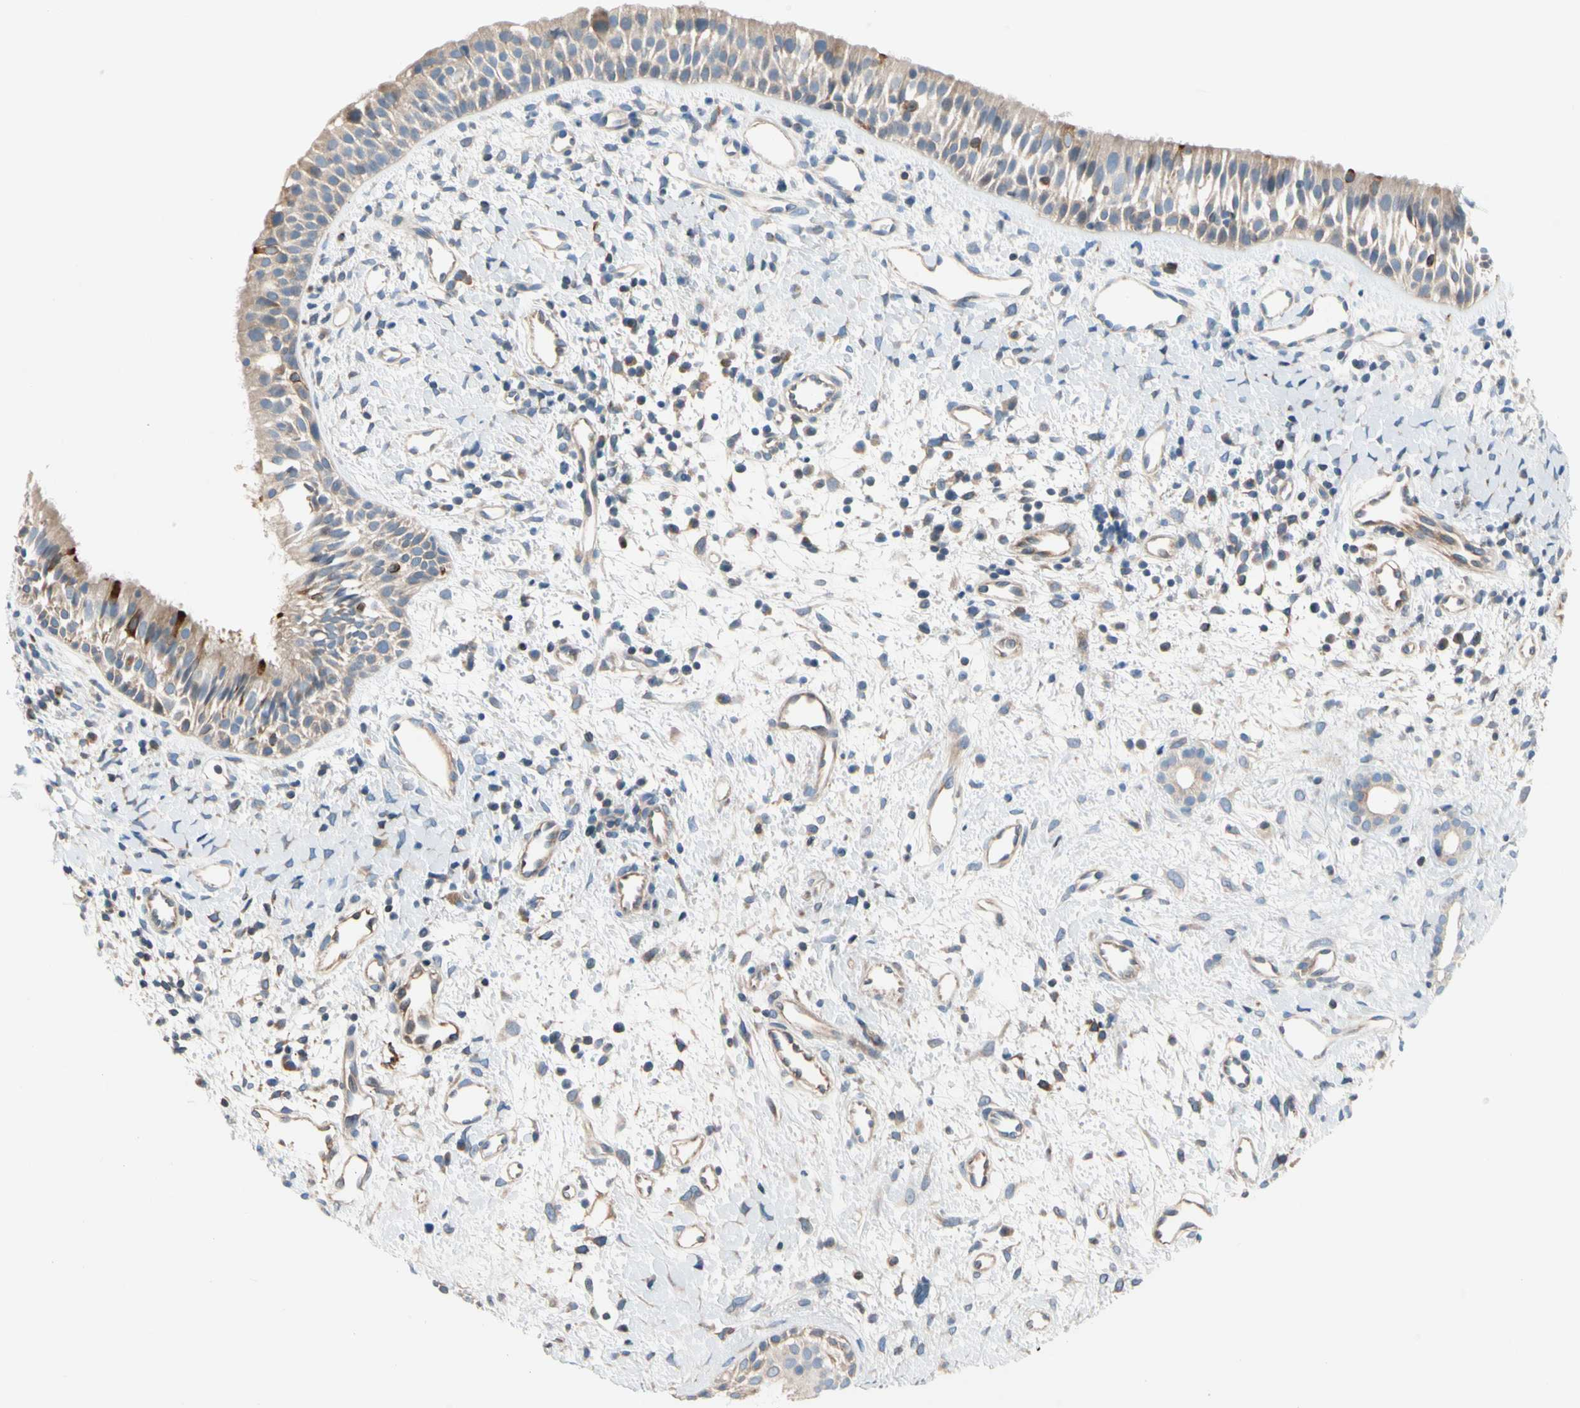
{"staining": {"intensity": "weak", "quantity": ">75%", "location": "cytoplasmic/membranous"}, "tissue": "nasopharynx", "cell_type": "Respiratory epithelial cells", "image_type": "normal", "snomed": [{"axis": "morphology", "description": "Normal tissue, NOS"}, {"axis": "topography", "description": "Nasopharynx"}], "caption": "High-power microscopy captured an immunohistochemistry histopathology image of unremarkable nasopharynx, revealing weak cytoplasmic/membranous staining in approximately >75% of respiratory epithelial cells.", "gene": "MAP3K3", "patient": {"sex": "male", "age": 22}}